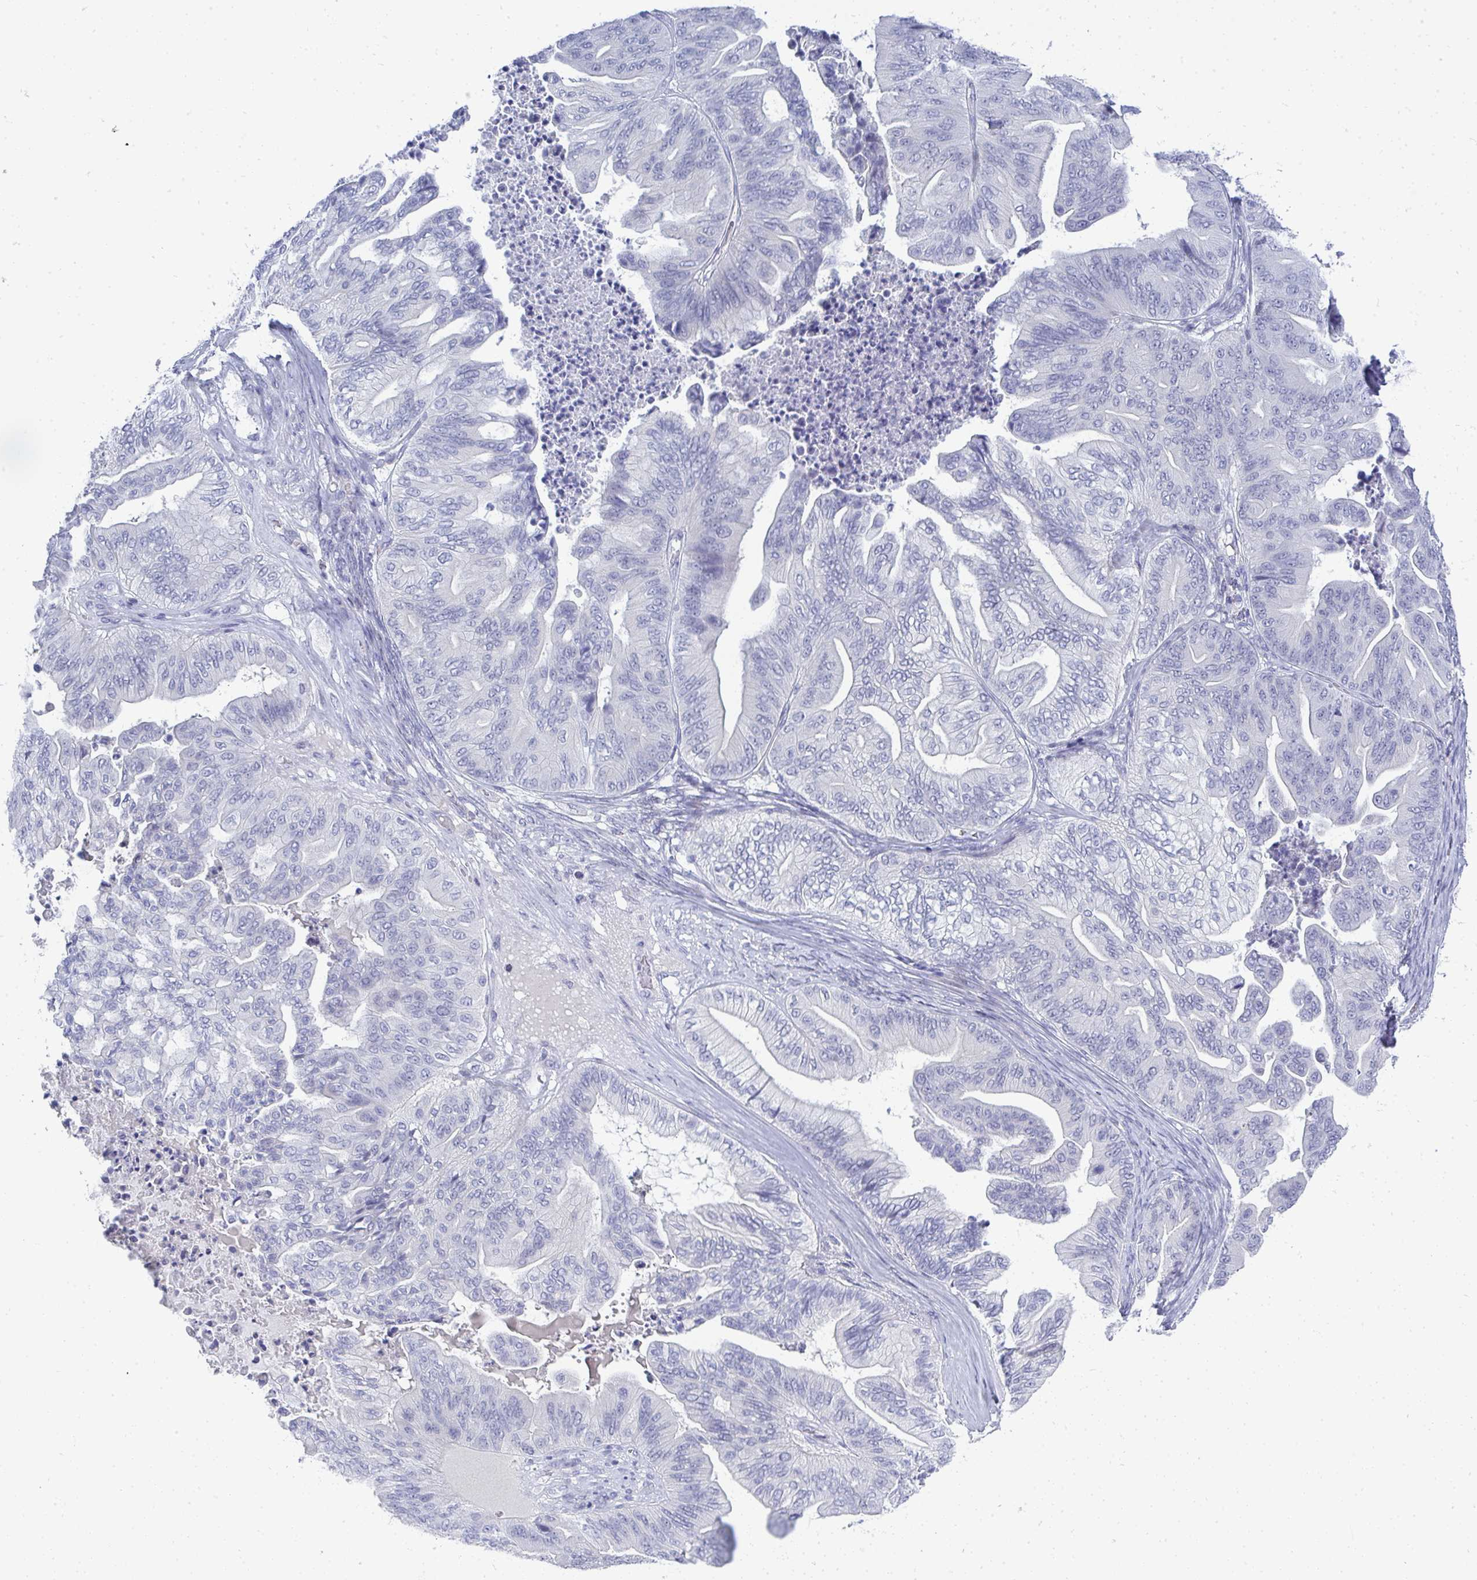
{"staining": {"intensity": "negative", "quantity": "none", "location": "none"}, "tissue": "ovarian cancer", "cell_type": "Tumor cells", "image_type": "cancer", "snomed": [{"axis": "morphology", "description": "Cystadenocarcinoma, mucinous, NOS"}, {"axis": "topography", "description": "Ovary"}], "caption": "This is a image of IHC staining of ovarian mucinous cystadenocarcinoma, which shows no positivity in tumor cells.", "gene": "TMEM82", "patient": {"sex": "female", "age": 67}}